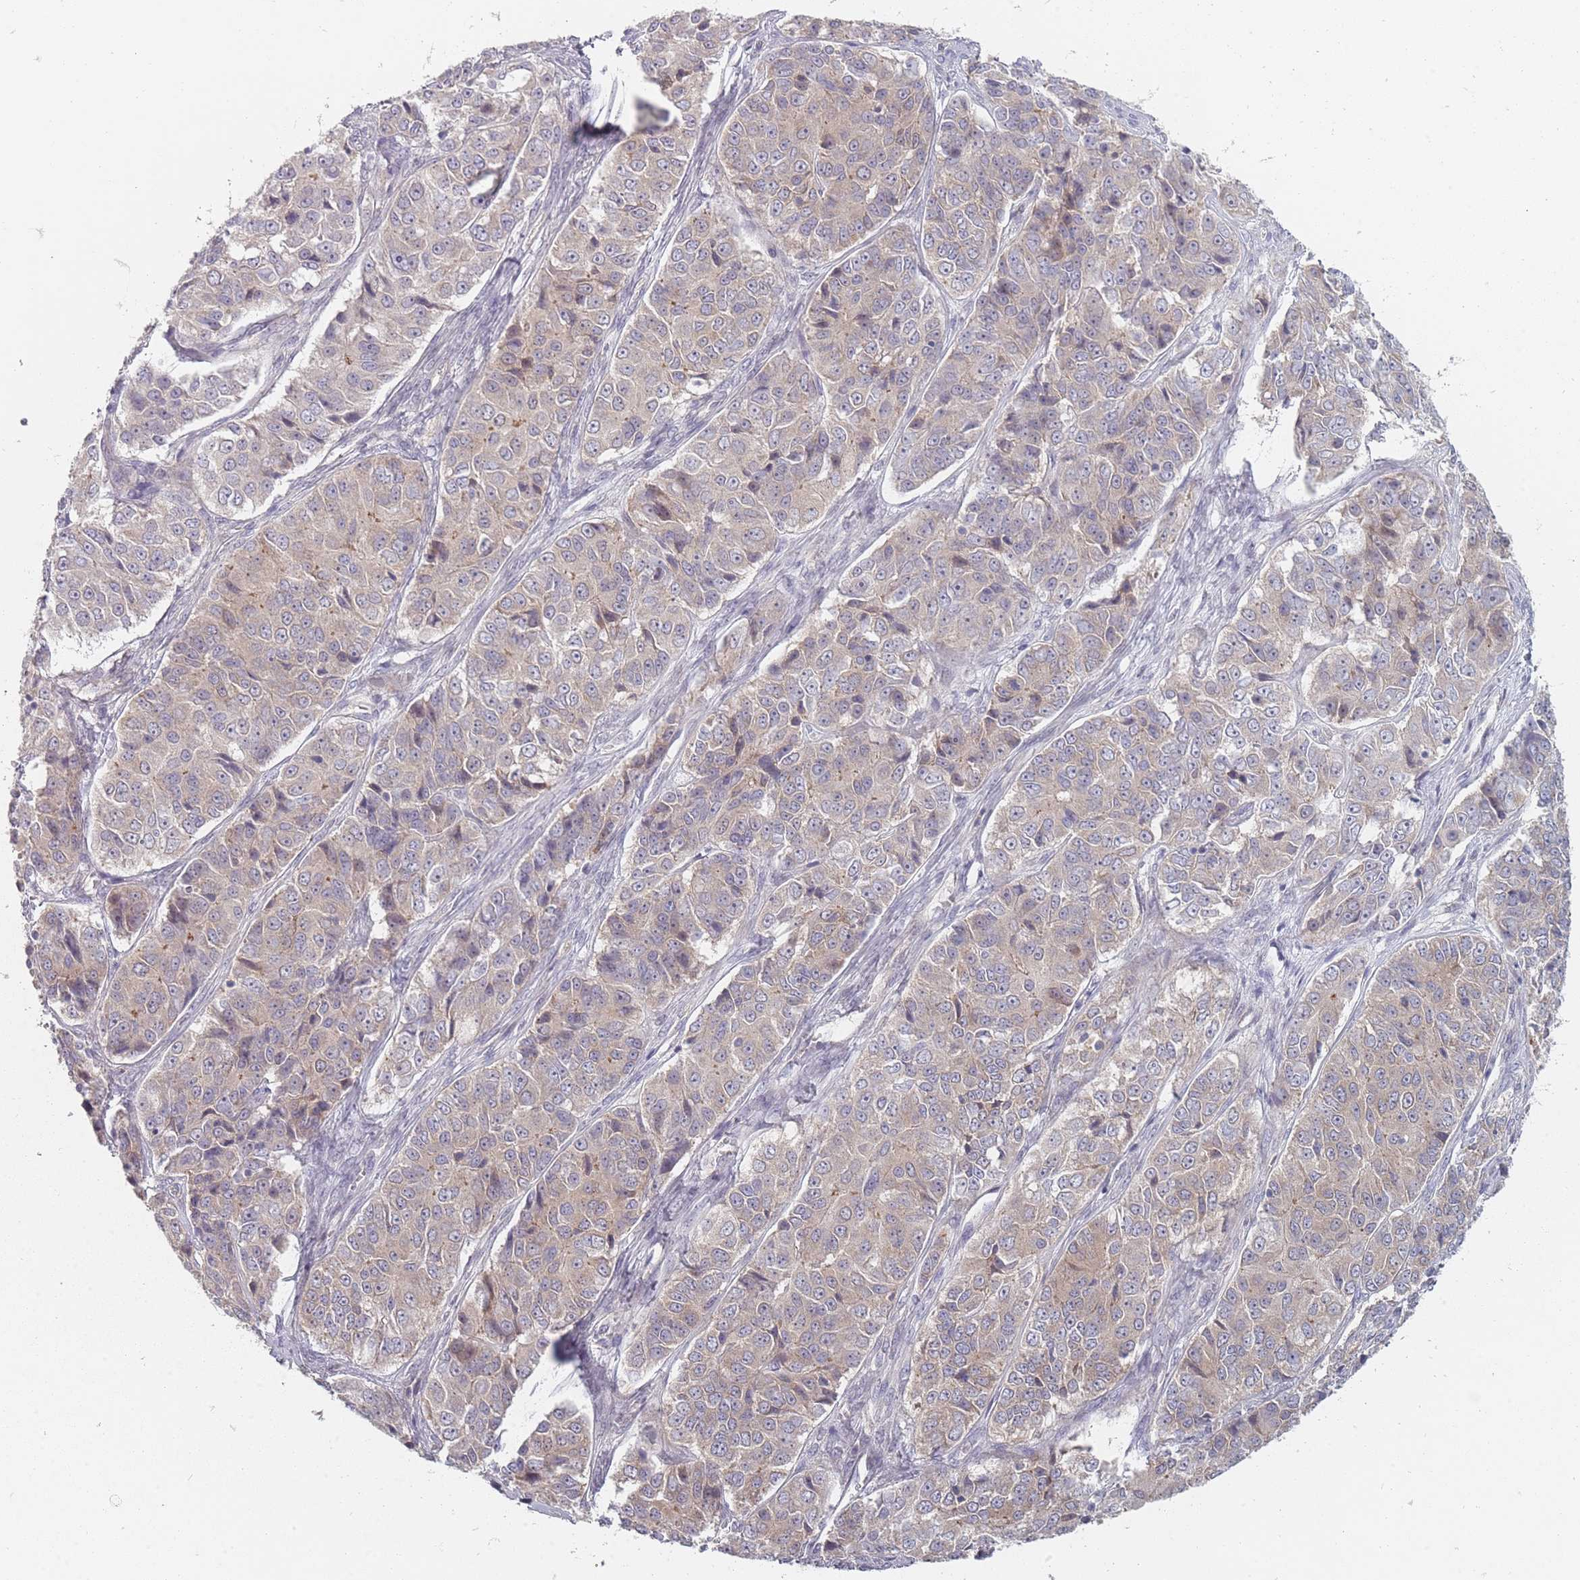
{"staining": {"intensity": "negative", "quantity": "none", "location": "none"}, "tissue": "ovarian cancer", "cell_type": "Tumor cells", "image_type": "cancer", "snomed": [{"axis": "morphology", "description": "Carcinoma, endometroid"}, {"axis": "topography", "description": "Ovary"}], "caption": "A high-resolution photomicrograph shows immunohistochemistry (IHC) staining of ovarian cancer, which demonstrates no significant positivity in tumor cells.", "gene": "PCDH12", "patient": {"sex": "female", "age": 51}}